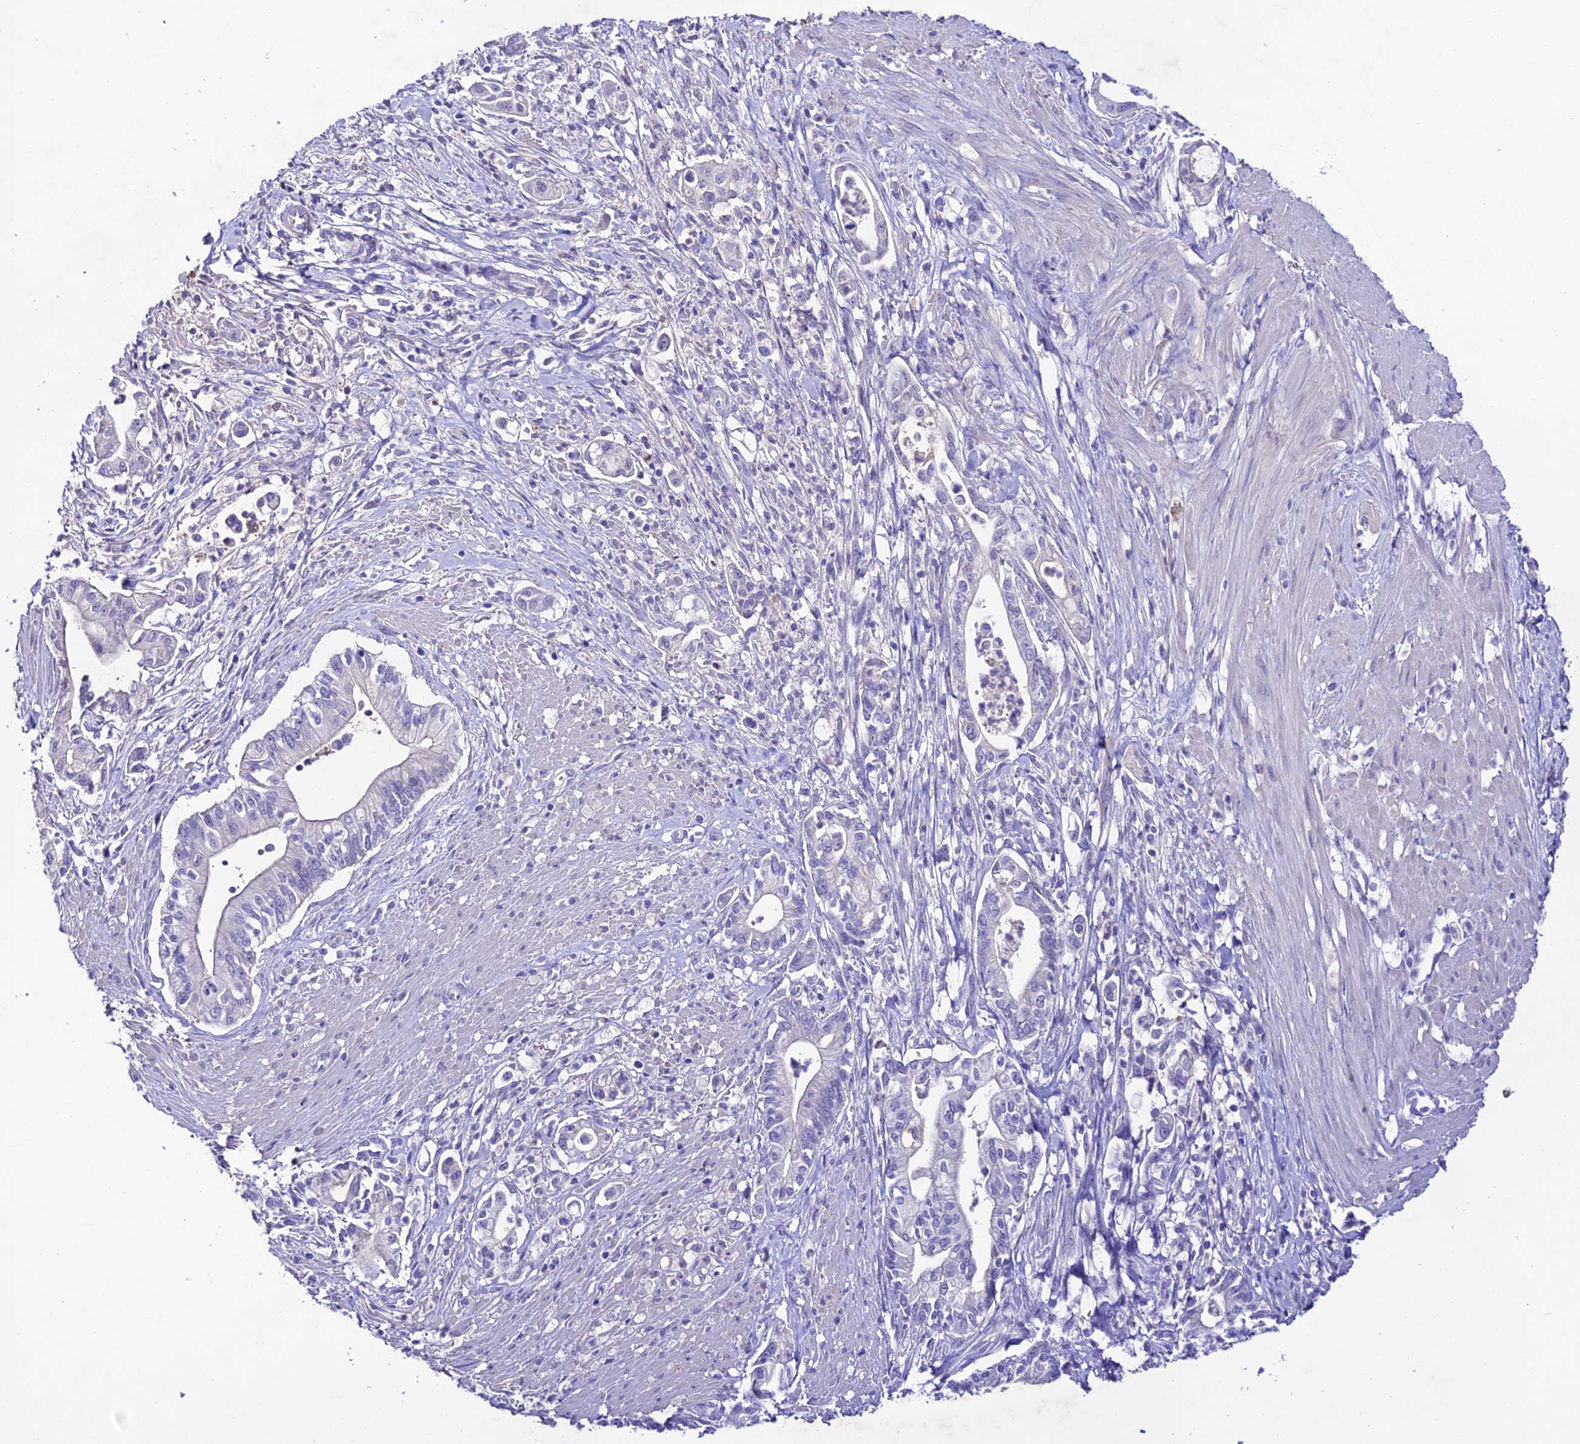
{"staining": {"intensity": "negative", "quantity": "none", "location": "none"}, "tissue": "pancreatic cancer", "cell_type": "Tumor cells", "image_type": "cancer", "snomed": [{"axis": "morphology", "description": "Adenocarcinoma, NOS"}, {"axis": "topography", "description": "Pancreas"}], "caption": "Tumor cells show no significant protein staining in pancreatic adenocarcinoma.", "gene": "NLRP6", "patient": {"sex": "male", "age": 78}}